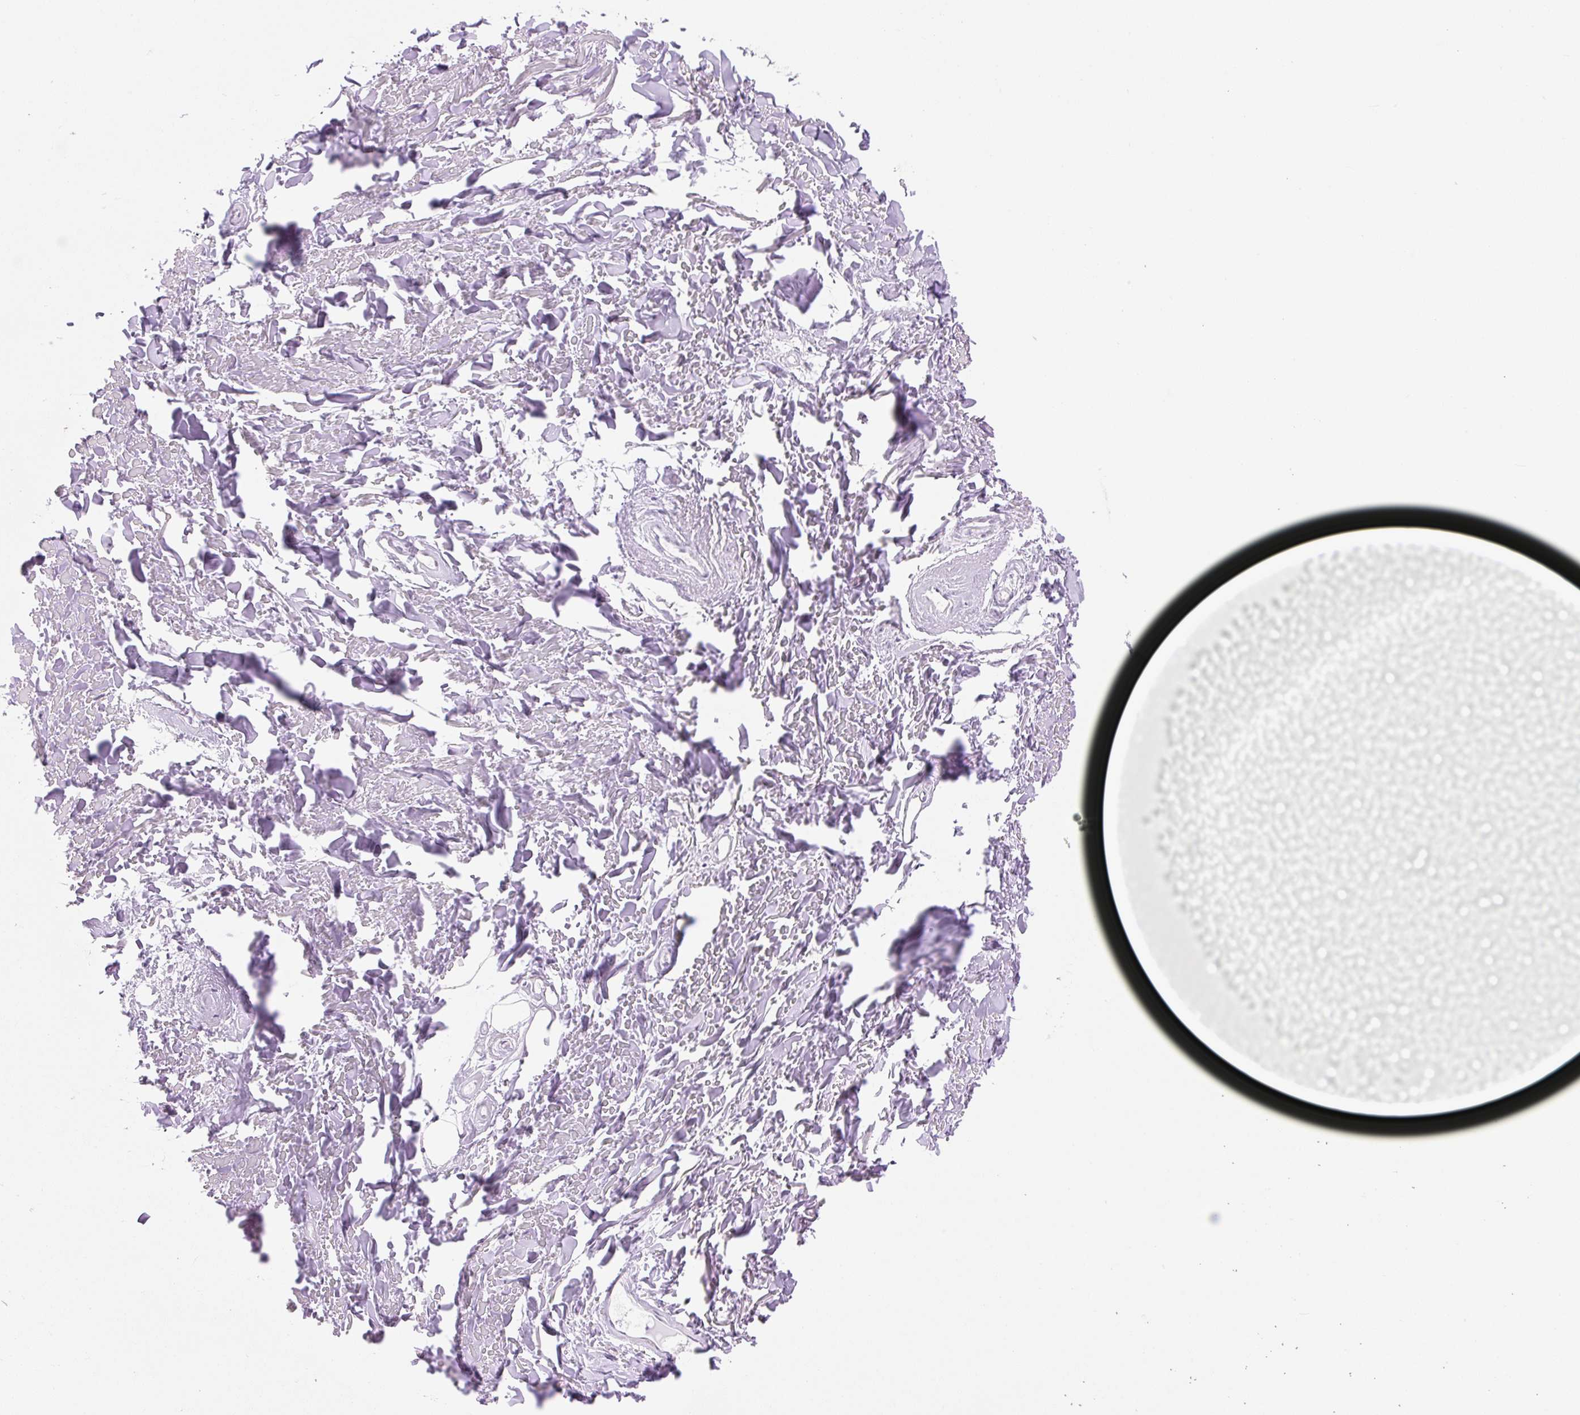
{"staining": {"intensity": "negative", "quantity": "none", "location": "none"}, "tissue": "adipose tissue", "cell_type": "Adipocytes", "image_type": "normal", "snomed": [{"axis": "morphology", "description": "Normal tissue, NOS"}, {"axis": "topography", "description": "Cartilage tissue"}], "caption": "This is a histopathology image of IHC staining of unremarkable adipose tissue, which shows no expression in adipocytes. (DAB (3,3'-diaminobenzidine) IHC with hematoxylin counter stain).", "gene": "VPREB1", "patient": {"sex": "male", "age": 57}}